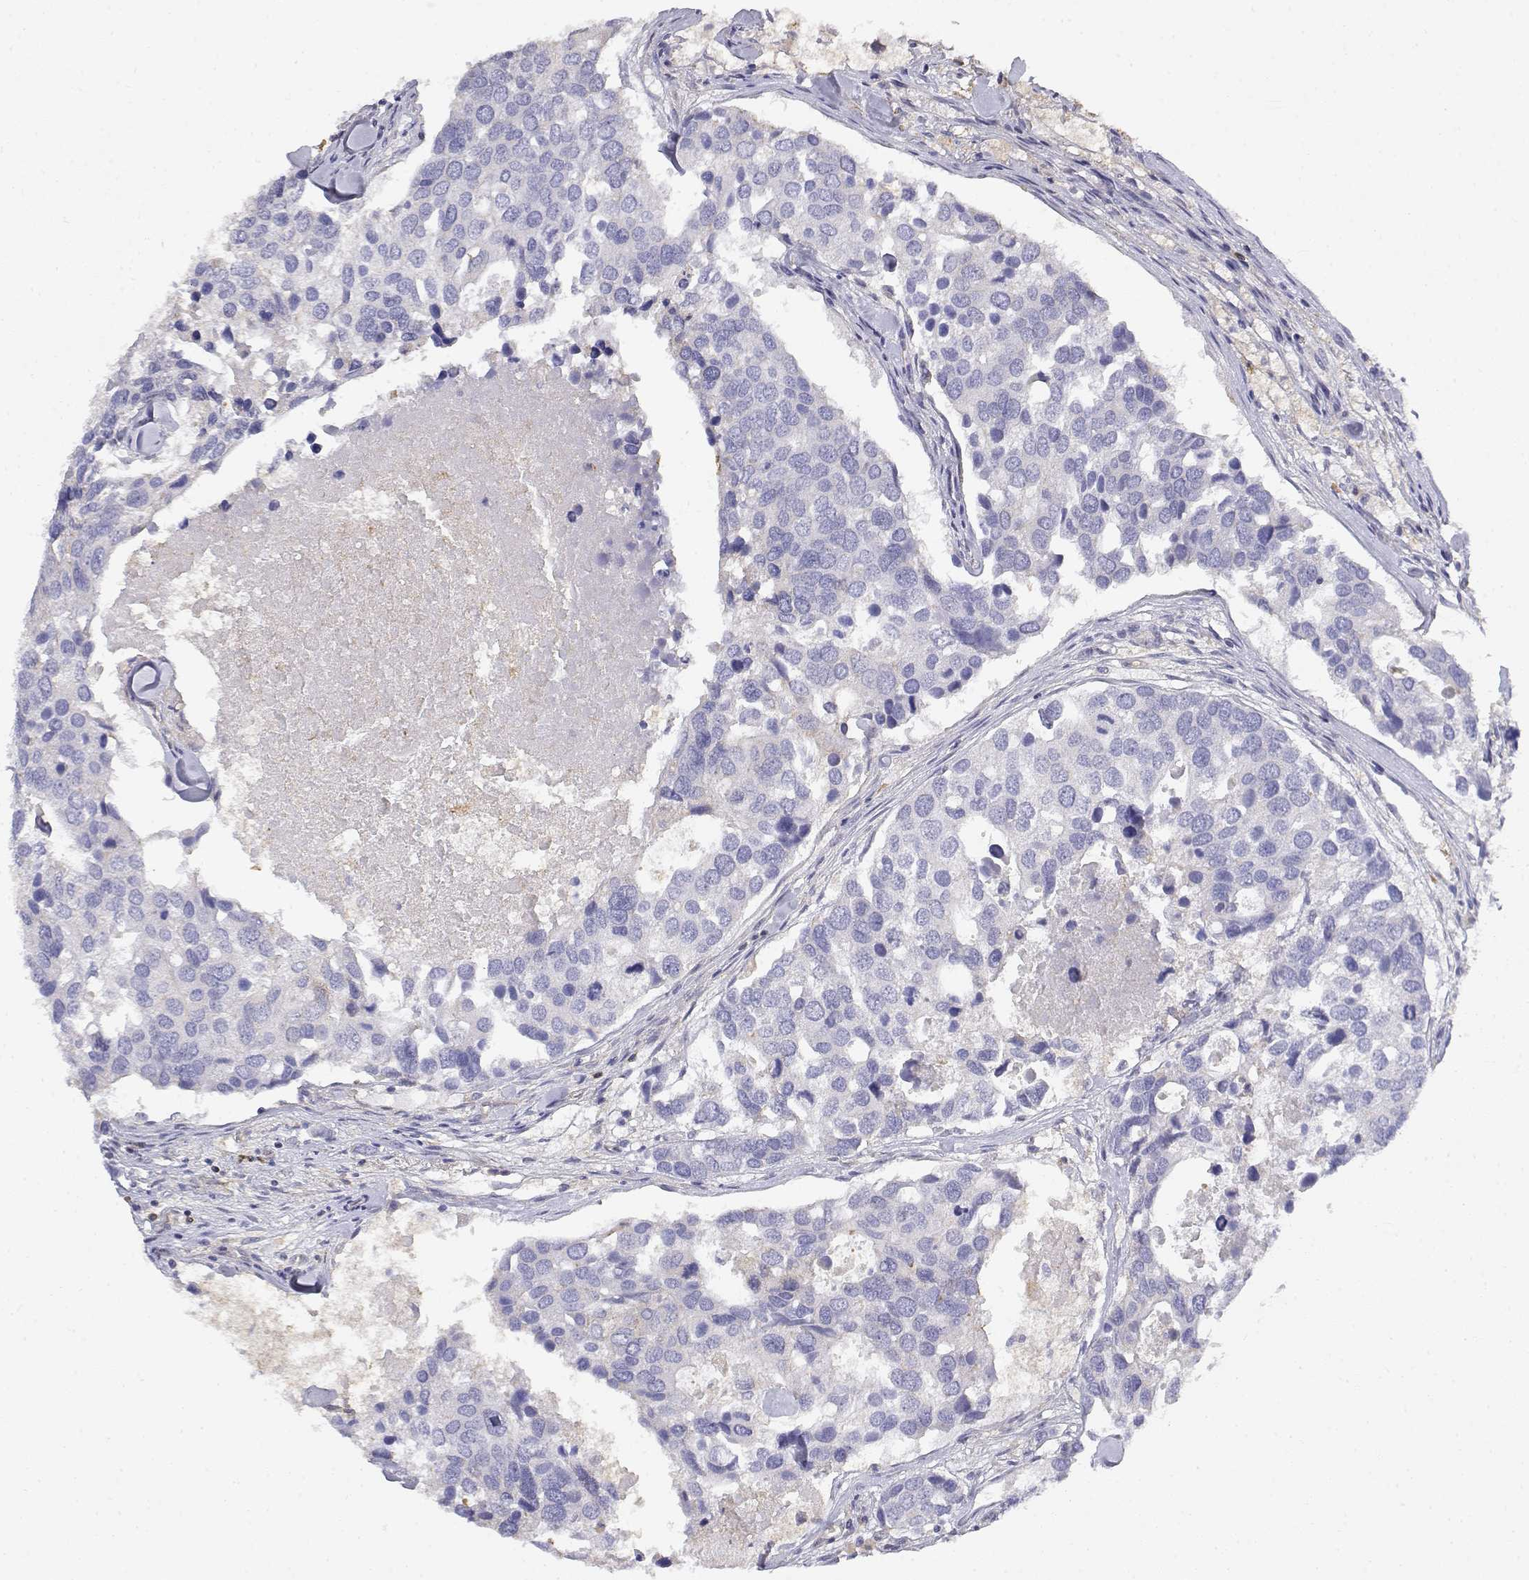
{"staining": {"intensity": "negative", "quantity": "none", "location": "none"}, "tissue": "breast cancer", "cell_type": "Tumor cells", "image_type": "cancer", "snomed": [{"axis": "morphology", "description": "Duct carcinoma"}, {"axis": "topography", "description": "Breast"}], "caption": "There is no significant expression in tumor cells of breast infiltrating ductal carcinoma.", "gene": "ADA", "patient": {"sex": "female", "age": 83}}